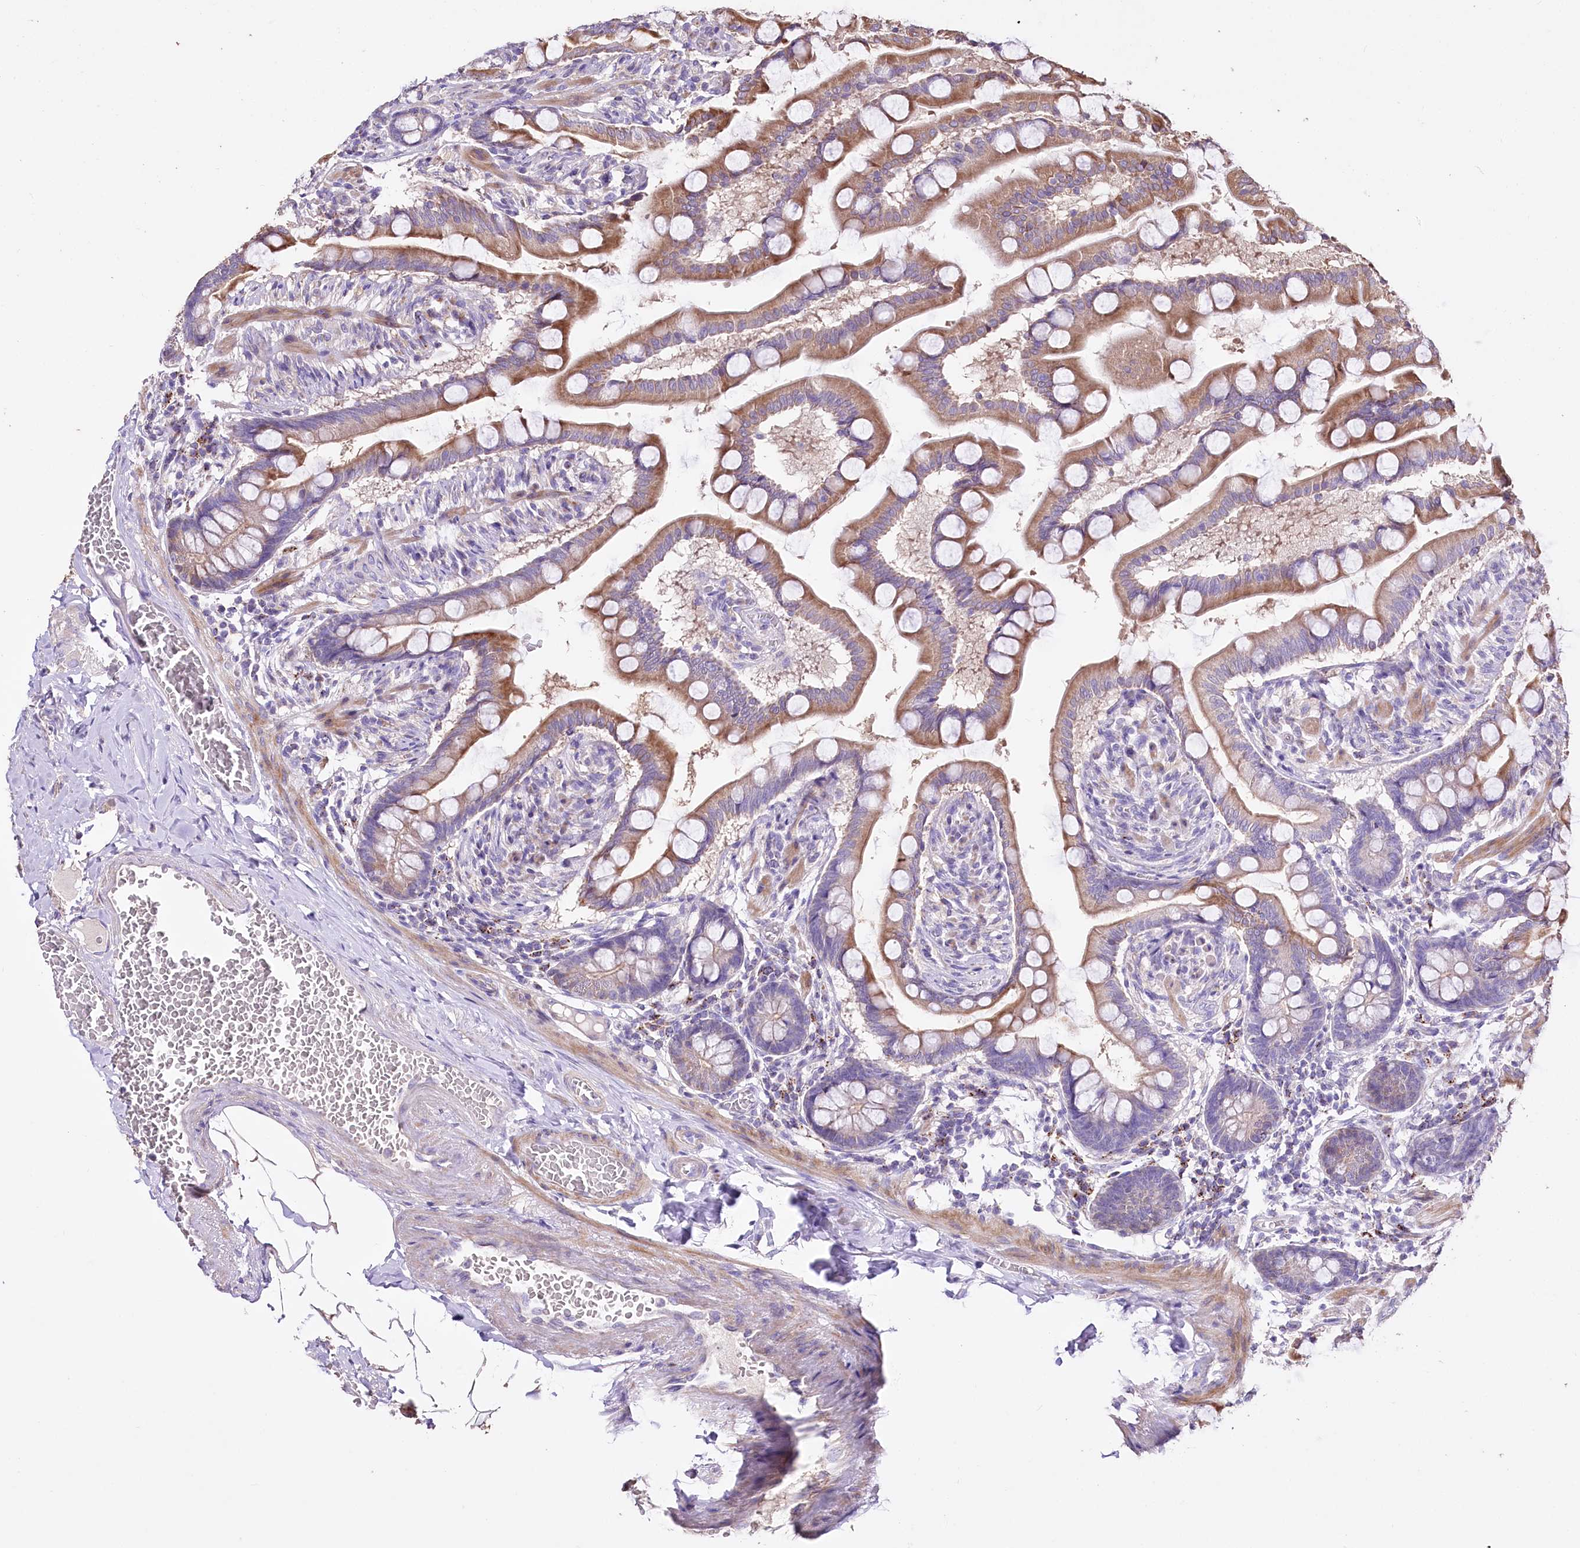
{"staining": {"intensity": "moderate", "quantity": ">75%", "location": "cytoplasmic/membranous"}, "tissue": "small intestine", "cell_type": "Glandular cells", "image_type": "normal", "snomed": [{"axis": "morphology", "description": "Normal tissue, NOS"}, {"axis": "topography", "description": "Small intestine"}], "caption": "This histopathology image shows benign small intestine stained with IHC to label a protein in brown. The cytoplasmic/membranous of glandular cells show moderate positivity for the protein. Nuclei are counter-stained blue.", "gene": "PTER", "patient": {"sex": "male", "age": 41}}